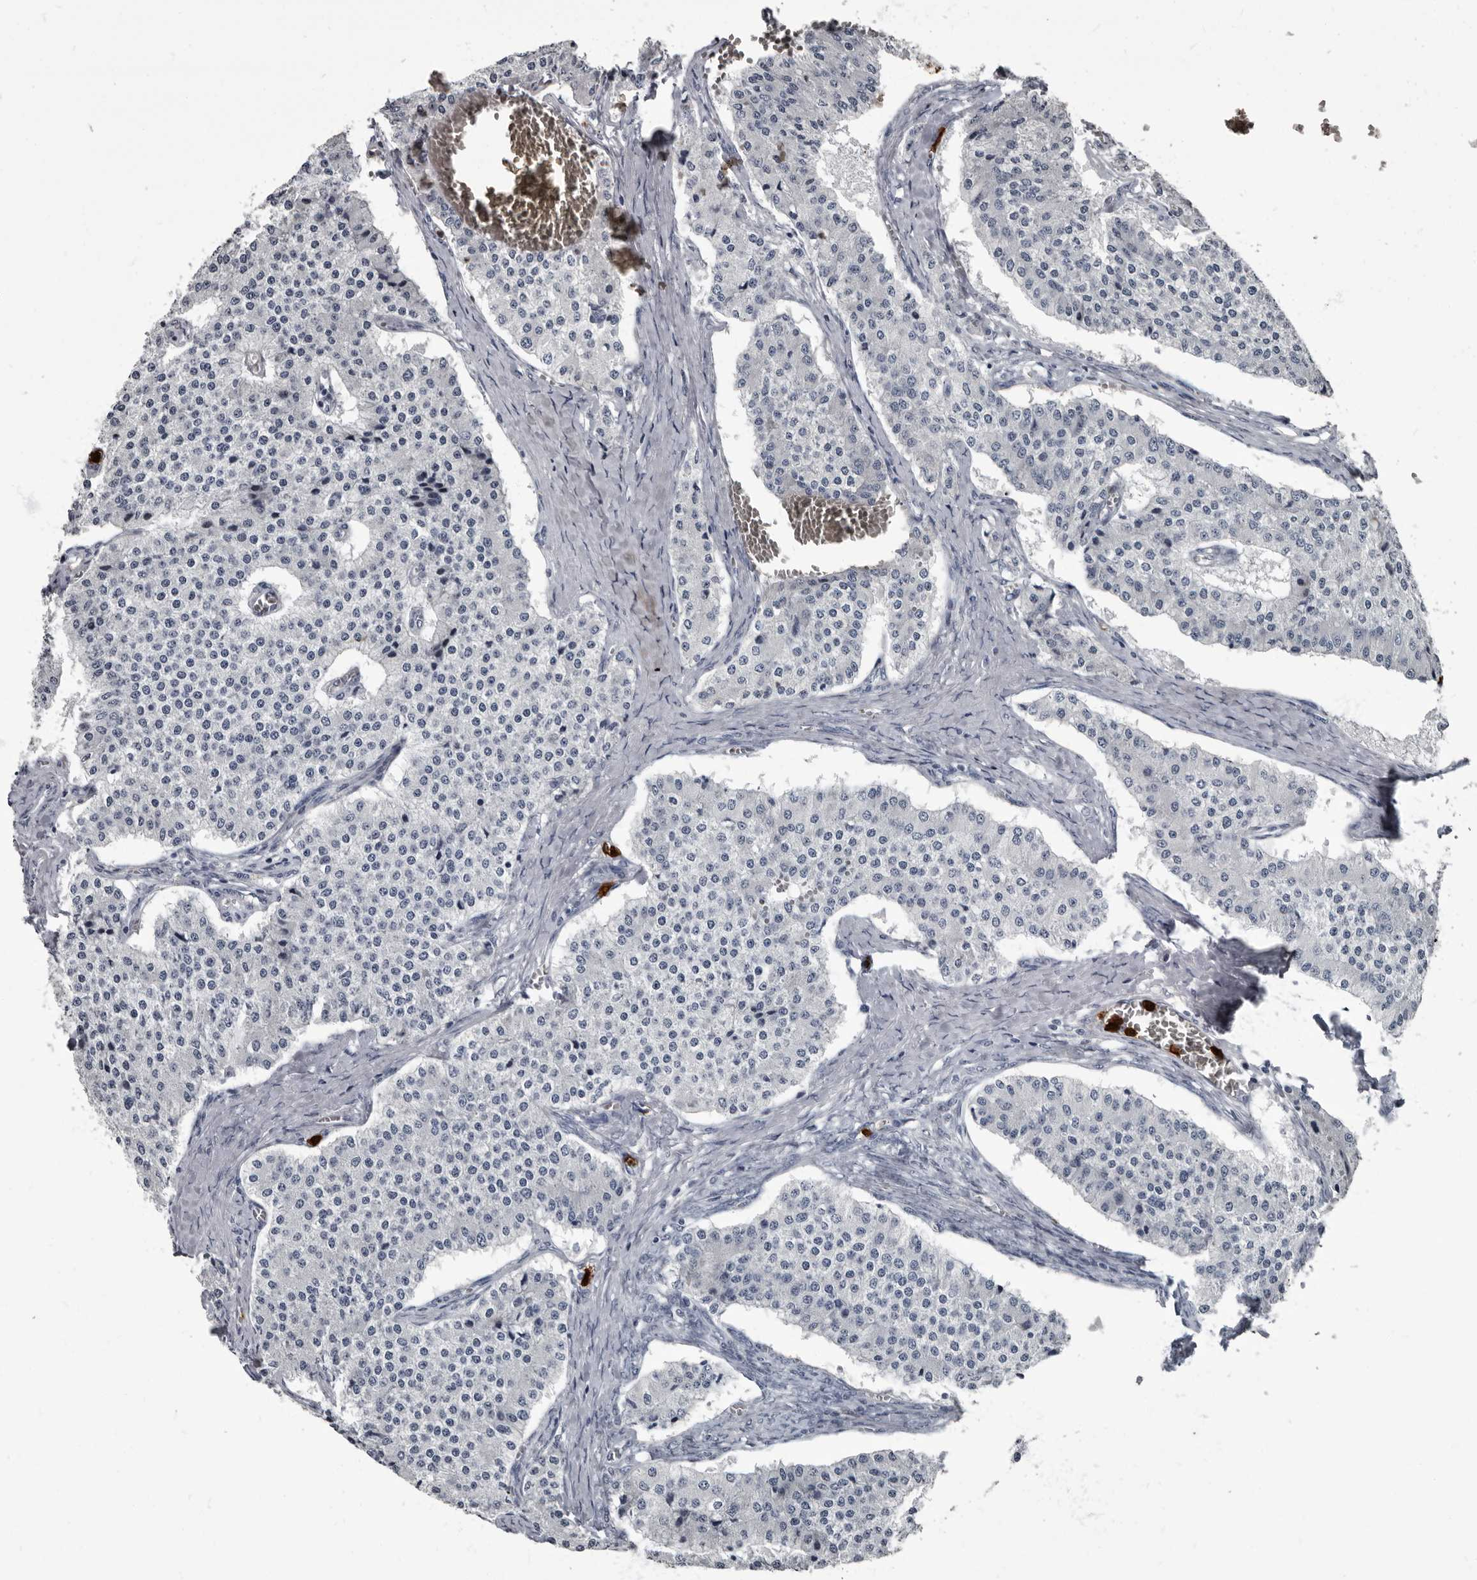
{"staining": {"intensity": "negative", "quantity": "none", "location": "none"}, "tissue": "carcinoid", "cell_type": "Tumor cells", "image_type": "cancer", "snomed": [{"axis": "morphology", "description": "Carcinoid, malignant, NOS"}, {"axis": "topography", "description": "Colon"}], "caption": "This image is of carcinoid stained with immunohistochemistry (IHC) to label a protein in brown with the nuclei are counter-stained blue. There is no staining in tumor cells.", "gene": "TPD52L1", "patient": {"sex": "female", "age": 52}}